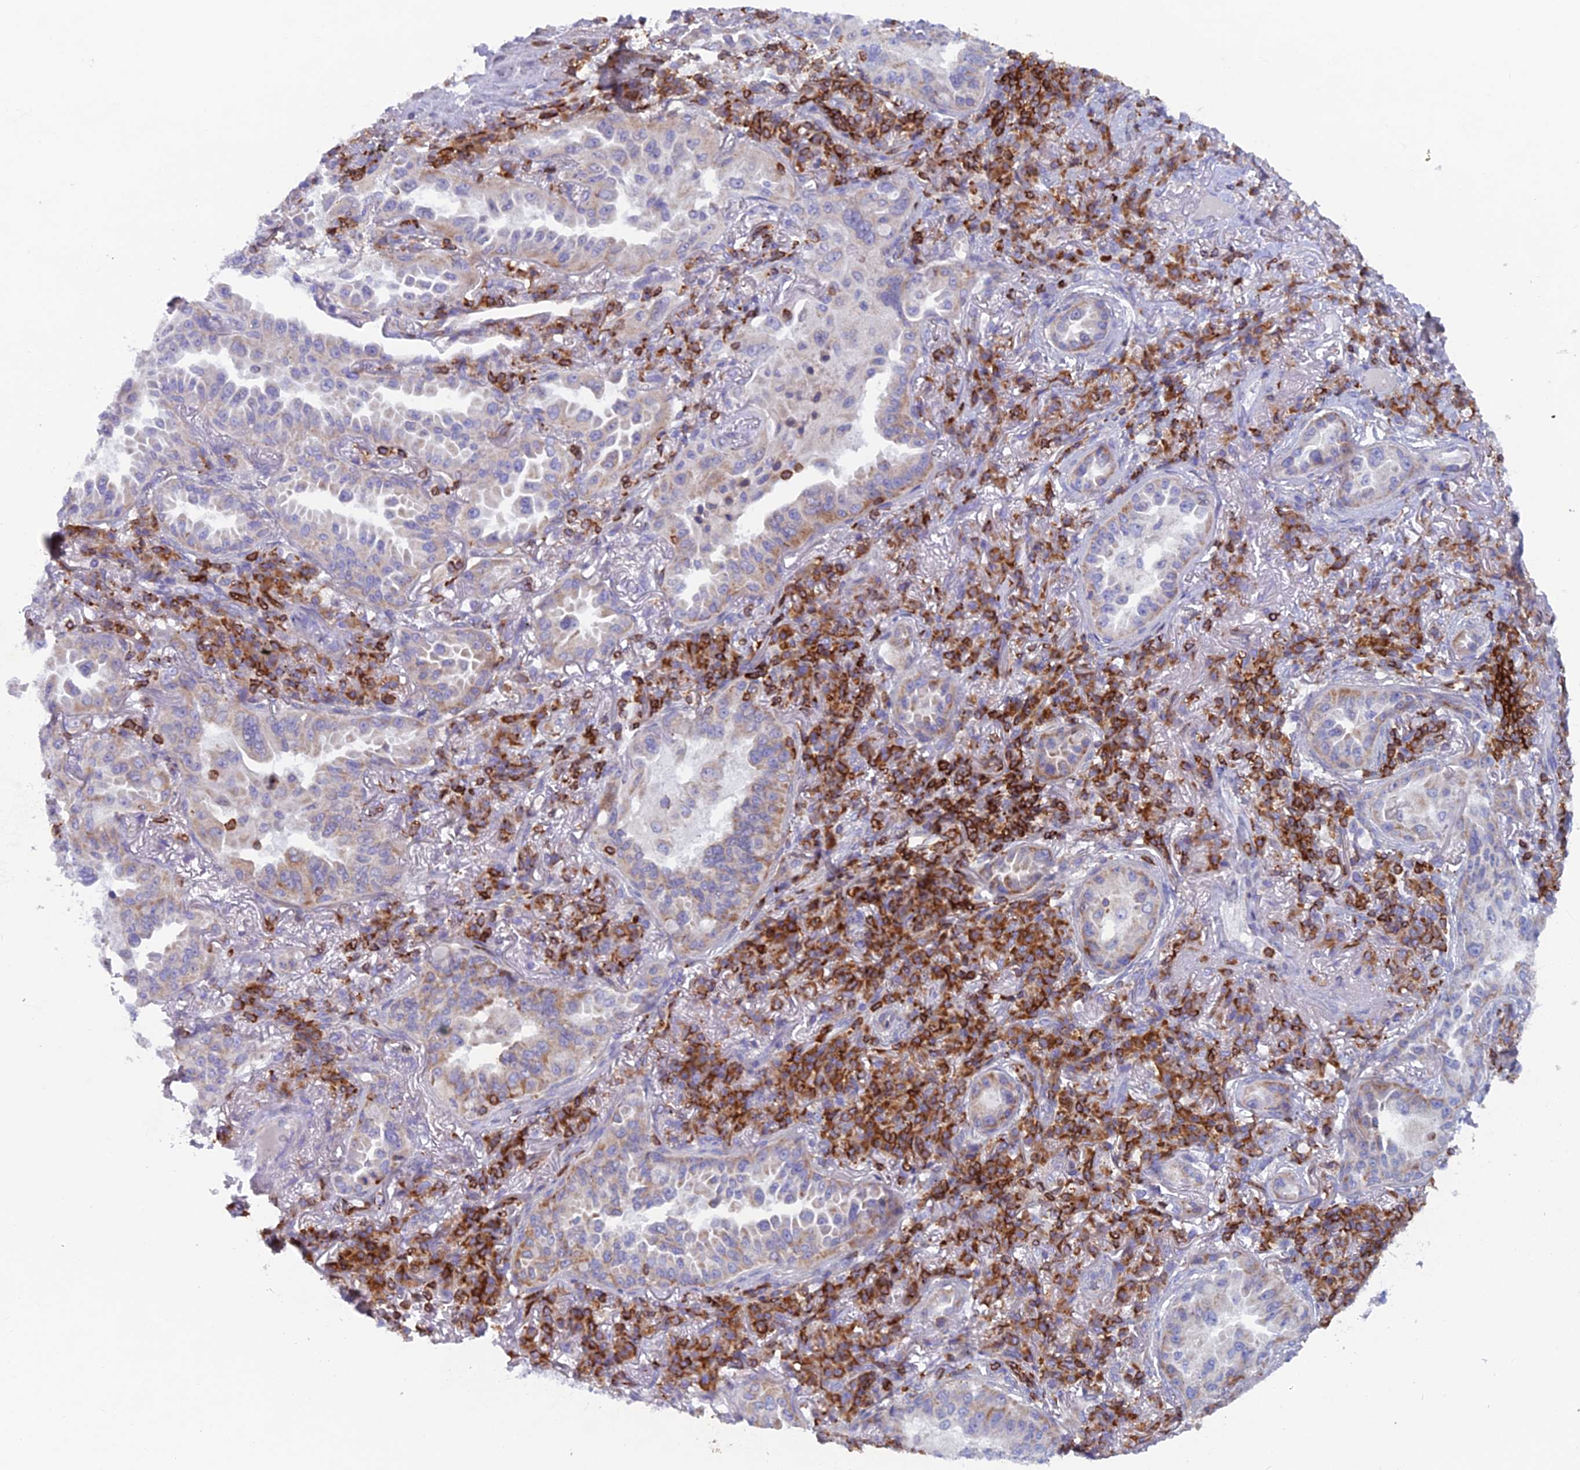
{"staining": {"intensity": "weak", "quantity": "<25%", "location": "cytoplasmic/membranous"}, "tissue": "lung cancer", "cell_type": "Tumor cells", "image_type": "cancer", "snomed": [{"axis": "morphology", "description": "Adenocarcinoma, NOS"}, {"axis": "topography", "description": "Lung"}], "caption": "Tumor cells are negative for protein expression in human lung adenocarcinoma. (DAB (3,3'-diaminobenzidine) immunohistochemistry (IHC), high magnification).", "gene": "ABI3BP", "patient": {"sex": "female", "age": 69}}